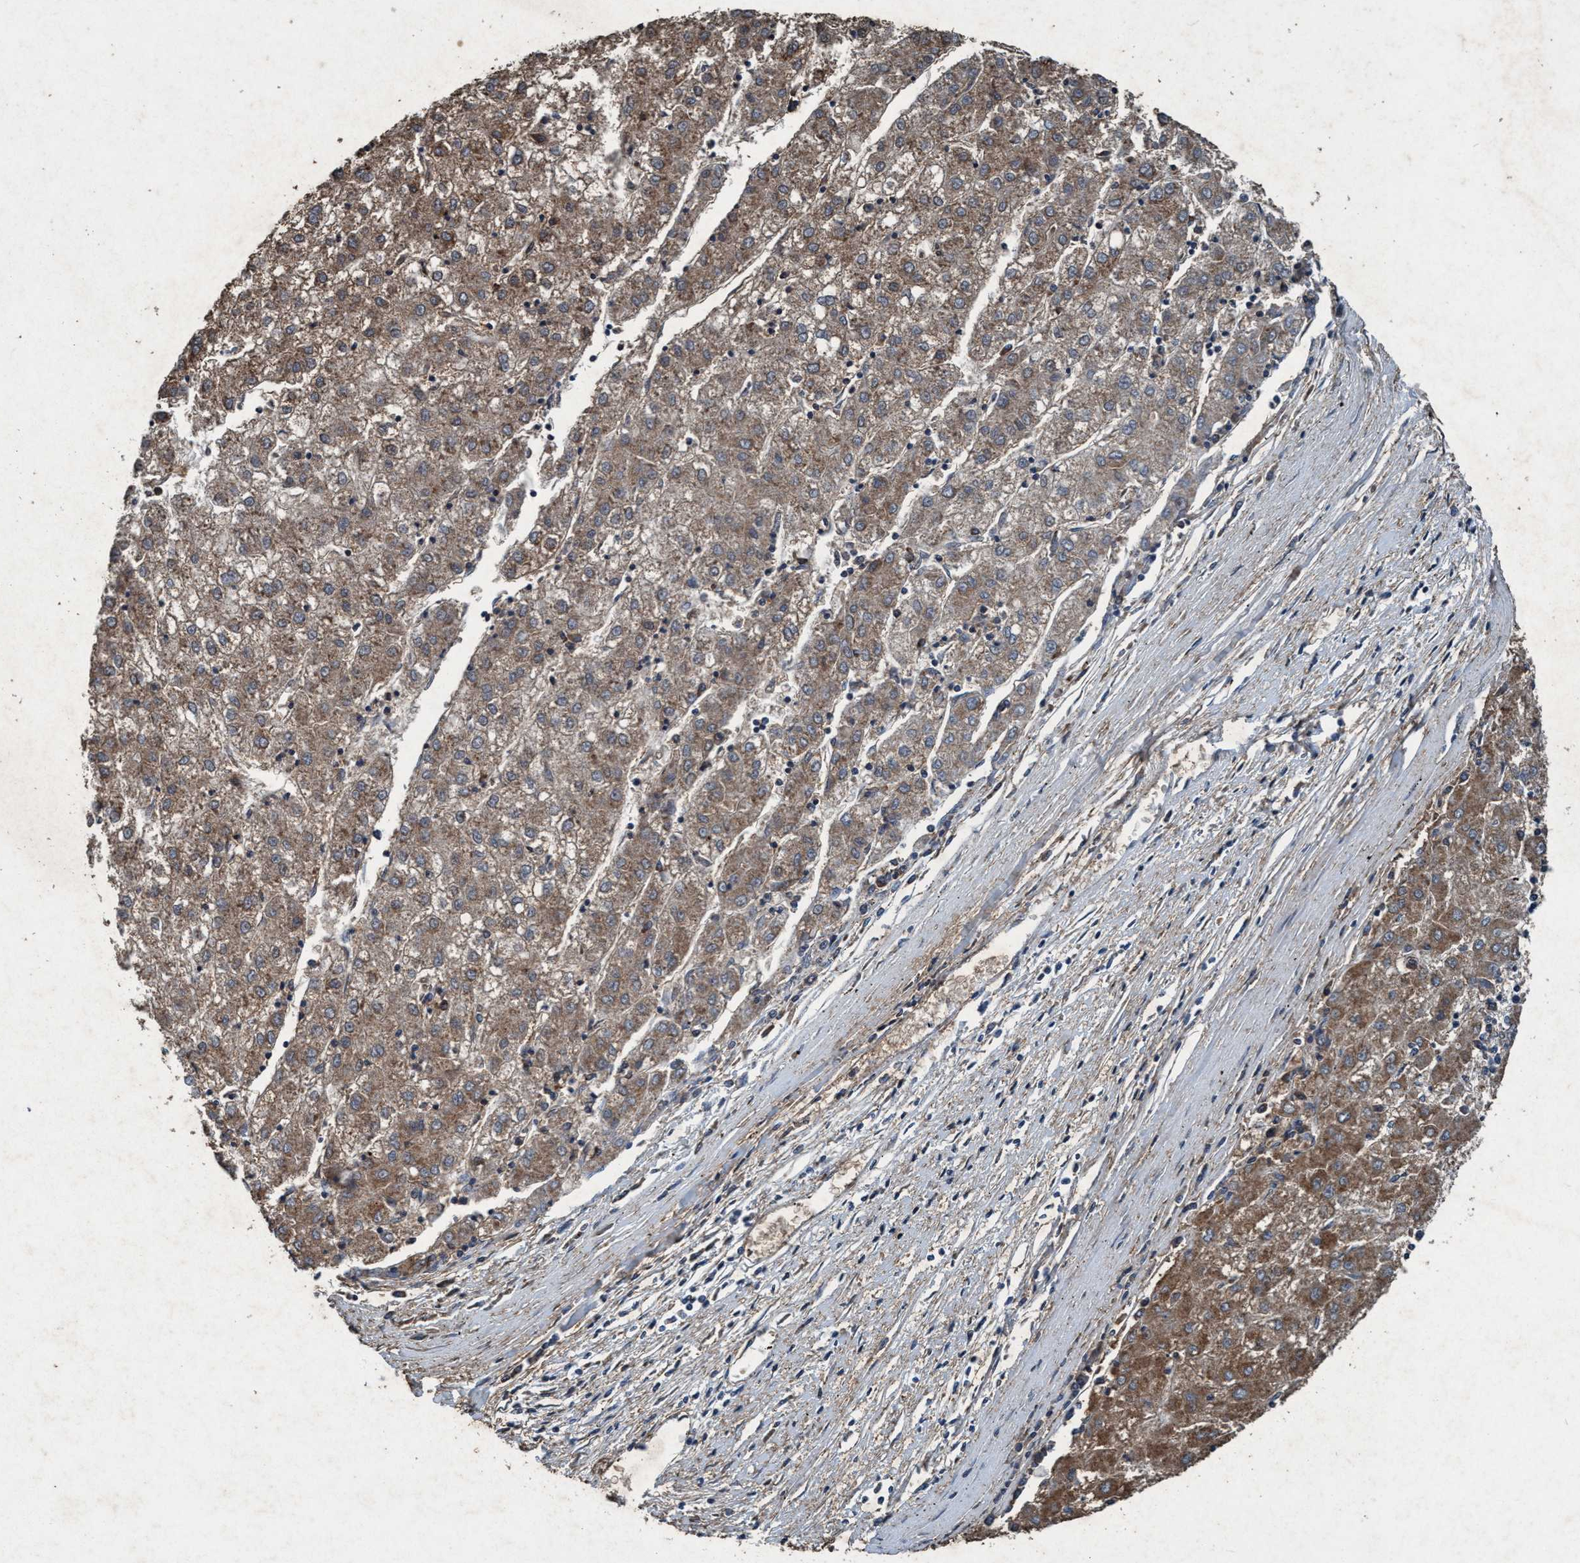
{"staining": {"intensity": "weak", "quantity": ">75%", "location": "cytoplasmic/membranous"}, "tissue": "liver cancer", "cell_type": "Tumor cells", "image_type": "cancer", "snomed": [{"axis": "morphology", "description": "Carcinoma, Hepatocellular, NOS"}, {"axis": "topography", "description": "Liver"}], "caption": "This is an image of immunohistochemistry (IHC) staining of hepatocellular carcinoma (liver), which shows weak positivity in the cytoplasmic/membranous of tumor cells.", "gene": "AKT1S1", "patient": {"sex": "male", "age": 72}}